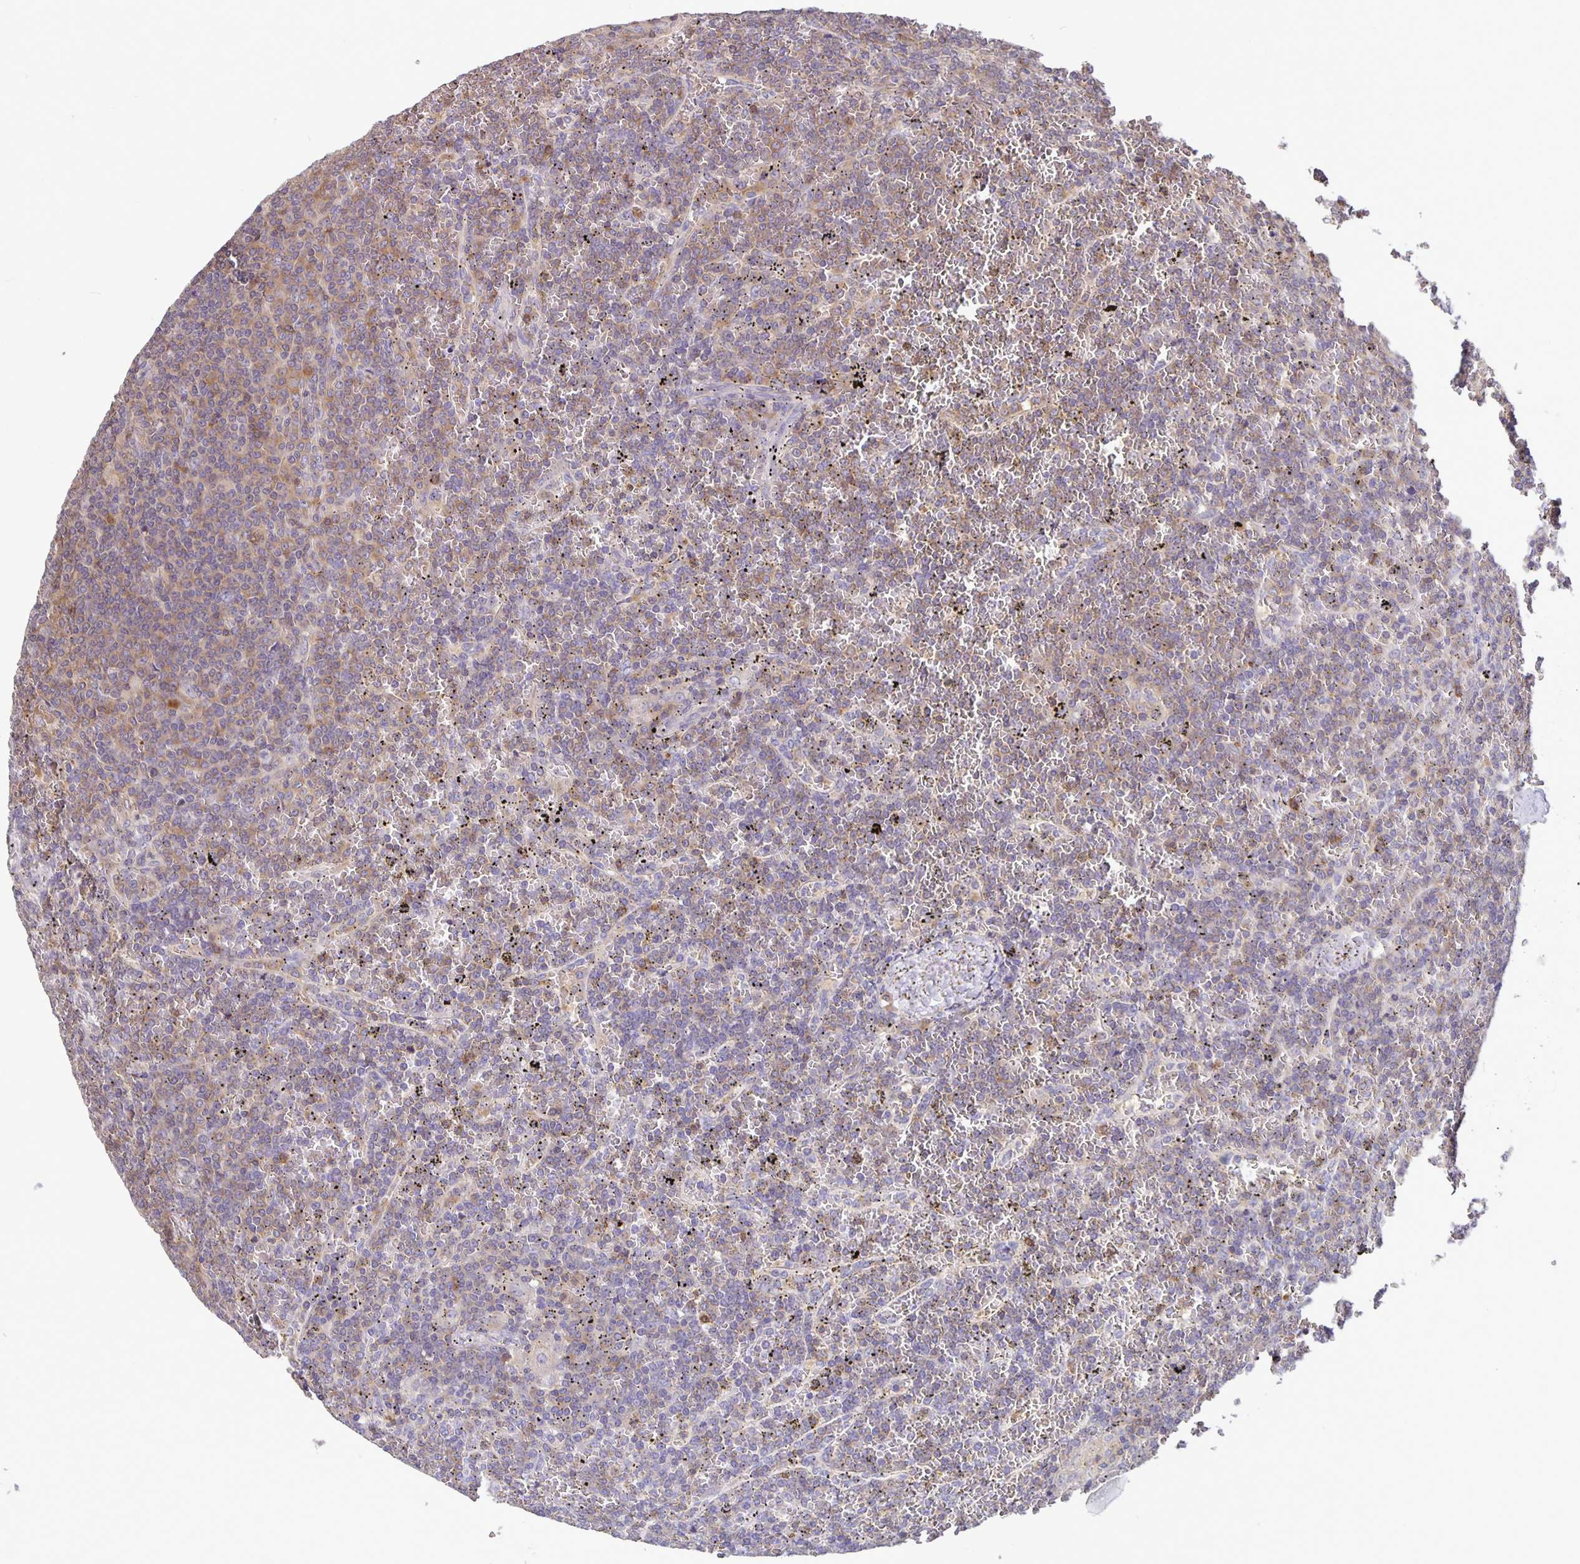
{"staining": {"intensity": "weak", "quantity": "25%-75%", "location": "cytoplasmic/membranous"}, "tissue": "lymphoma", "cell_type": "Tumor cells", "image_type": "cancer", "snomed": [{"axis": "morphology", "description": "Malignant lymphoma, non-Hodgkin's type, Low grade"}, {"axis": "topography", "description": "Spleen"}], "caption": "Human lymphoma stained with a protein marker demonstrates weak staining in tumor cells.", "gene": "FEM1C", "patient": {"sex": "female", "age": 19}}